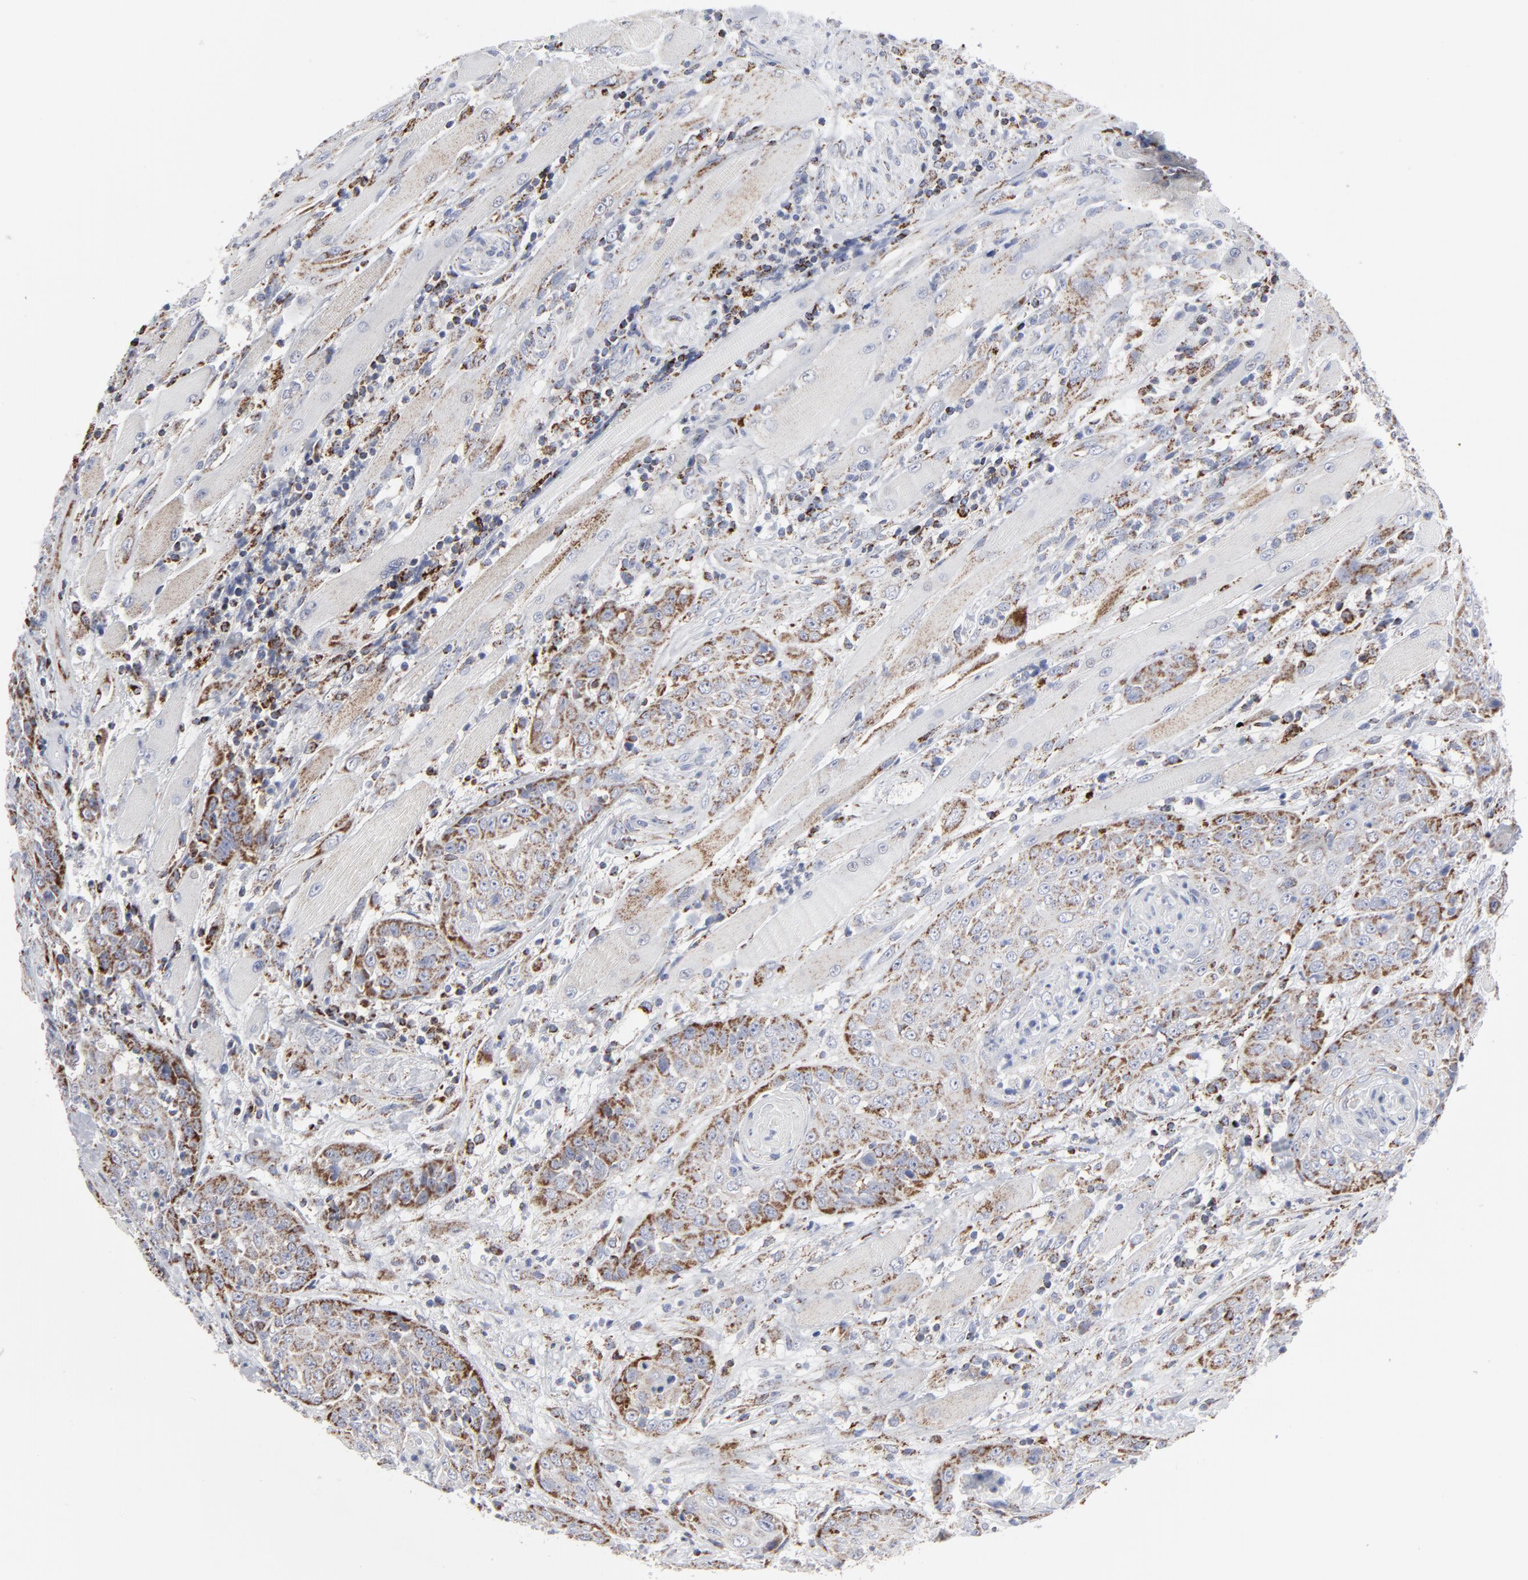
{"staining": {"intensity": "moderate", "quantity": "25%-75%", "location": "cytoplasmic/membranous"}, "tissue": "head and neck cancer", "cell_type": "Tumor cells", "image_type": "cancer", "snomed": [{"axis": "morphology", "description": "Squamous cell carcinoma, NOS"}, {"axis": "topography", "description": "Head-Neck"}], "caption": "This is a micrograph of immunohistochemistry (IHC) staining of head and neck cancer, which shows moderate positivity in the cytoplasmic/membranous of tumor cells.", "gene": "TXNRD2", "patient": {"sex": "female", "age": 84}}